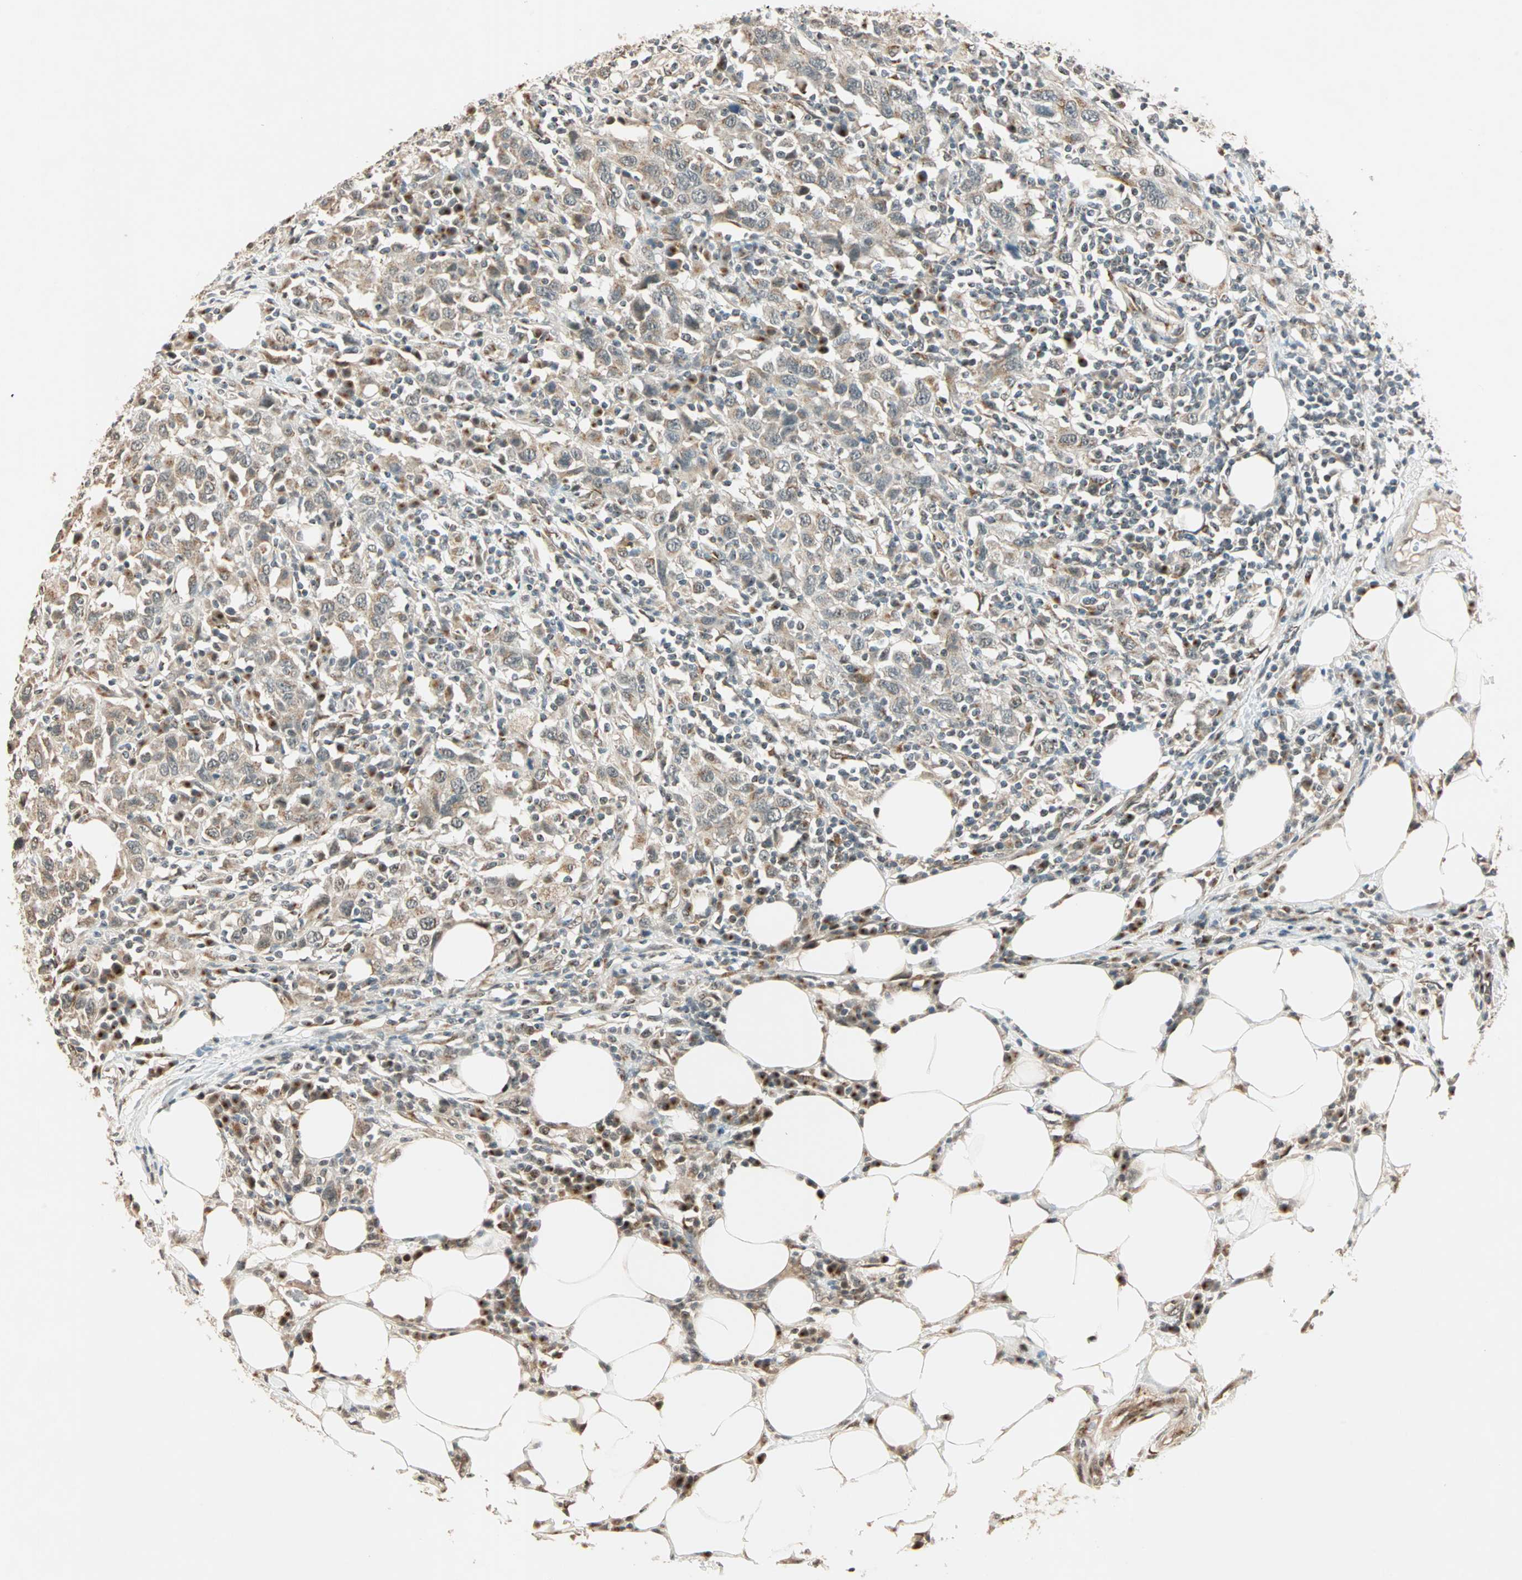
{"staining": {"intensity": "weak", "quantity": "25%-75%", "location": "cytoplasmic/membranous"}, "tissue": "urothelial cancer", "cell_type": "Tumor cells", "image_type": "cancer", "snomed": [{"axis": "morphology", "description": "Urothelial carcinoma, High grade"}, {"axis": "topography", "description": "Urinary bladder"}], "caption": "Immunohistochemical staining of urothelial cancer displays low levels of weak cytoplasmic/membranous positivity in approximately 25%-75% of tumor cells. Using DAB (3,3'-diaminobenzidine) (brown) and hematoxylin (blue) stains, captured at high magnification using brightfield microscopy.", "gene": "PRDM2", "patient": {"sex": "male", "age": 61}}